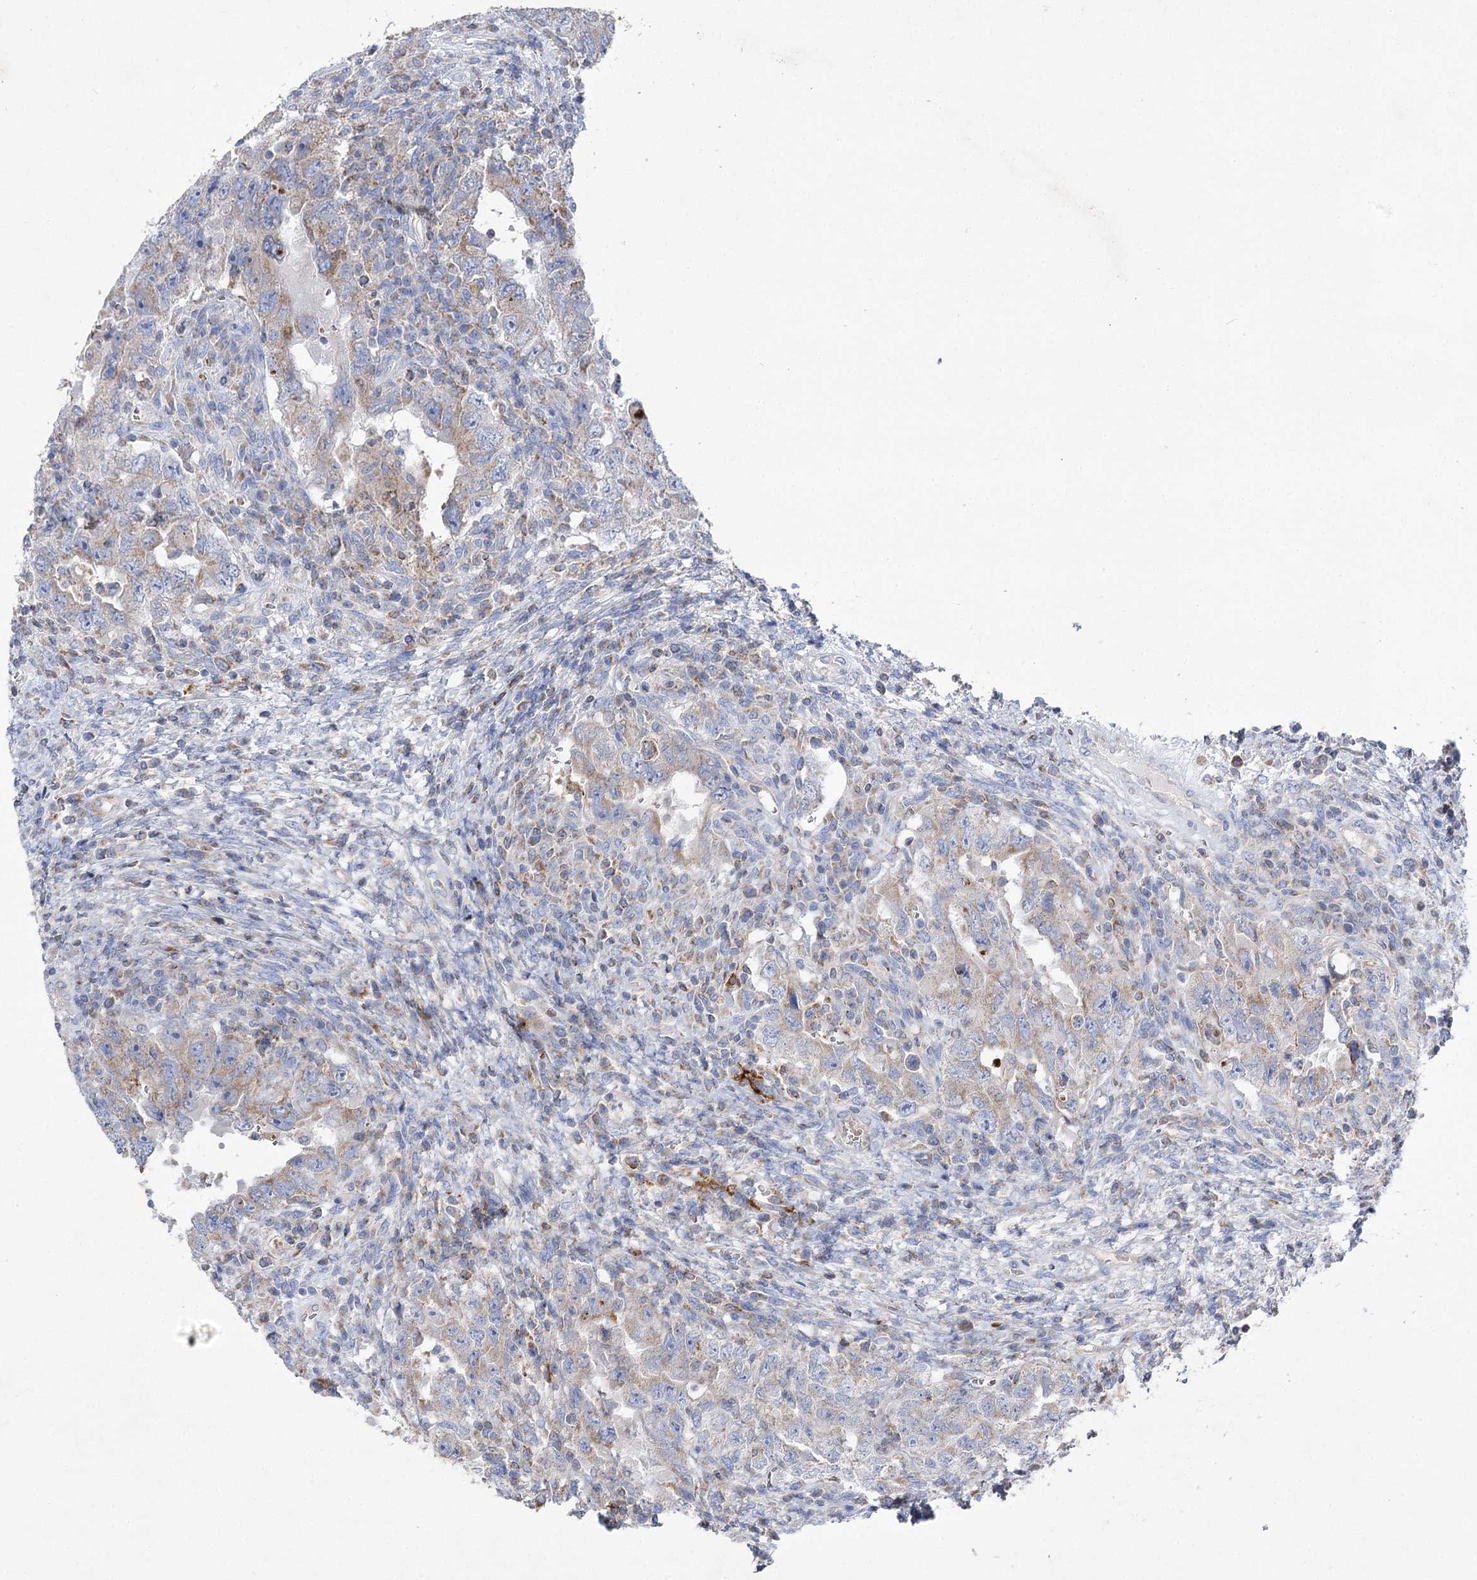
{"staining": {"intensity": "moderate", "quantity": "25%-75%", "location": "cytoplasmic/membranous"}, "tissue": "testis cancer", "cell_type": "Tumor cells", "image_type": "cancer", "snomed": [{"axis": "morphology", "description": "Carcinoma, Embryonal, NOS"}, {"axis": "topography", "description": "Testis"}], "caption": "Immunohistochemistry (IHC) of testis cancer (embryonal carcinoma) exhibits medium levels of moderate cytoplasmic/membranous staining in about 25%-75% of tumor cells.", "gene": "COX15", "patient": {"sex": "male", "age": 26}}